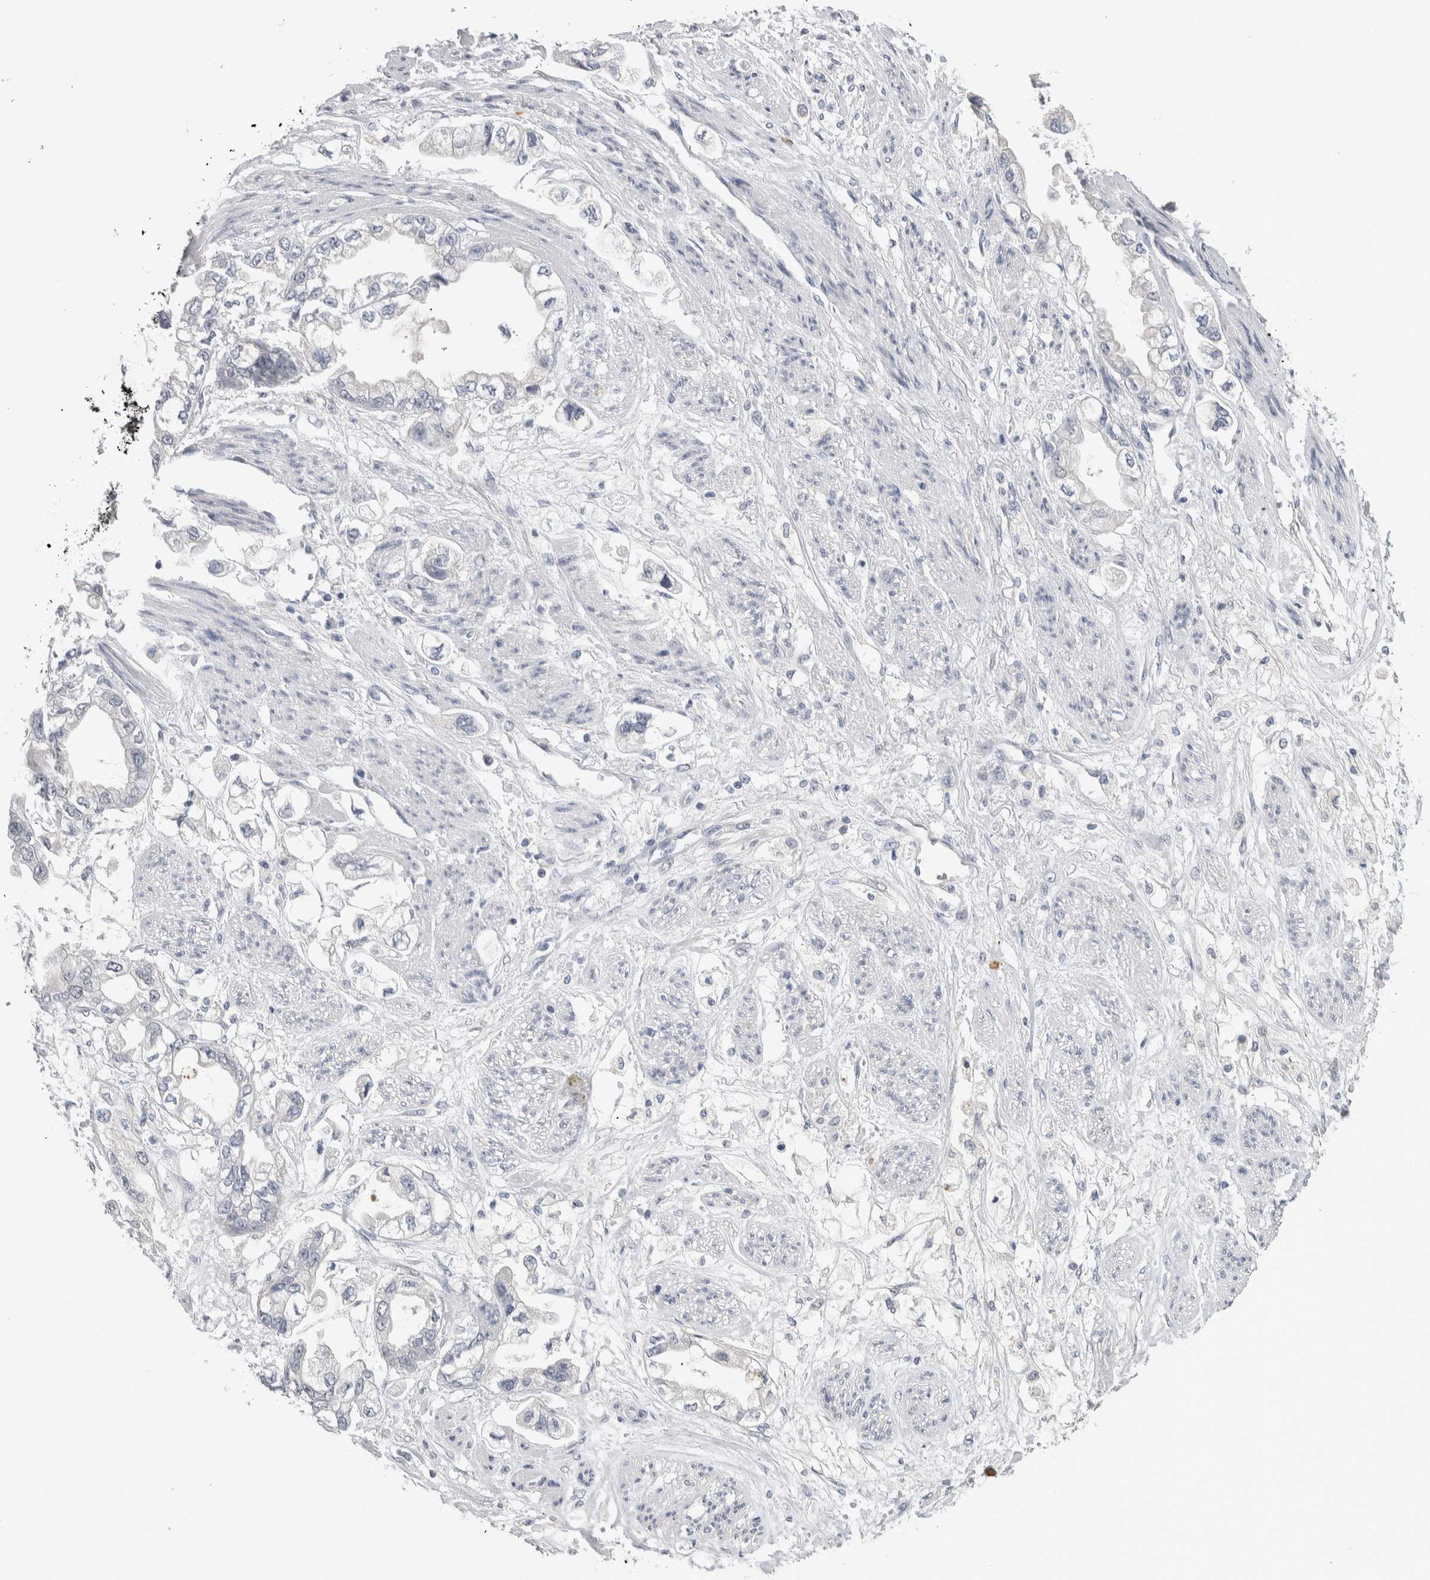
{"staining": {"intensity": "negative", "quantity": "none", "location": "none"}, "tissue": "stomach cancer", "cell_type": "Tumor cells", "image_type": "cancer", "snomed": [{"axis": "morphology", "description": "Adenocarcinoma, NOS"}, {"axis": "topography", "description": "Stomach"}], "caption": "Immunohistochemistry photomicrograph of neoplastic tissue: adenocarcinoma (stomach) stained with DAB shows no significant protein expression in tumor cells.", "gene": "TMEM102", "patient": {"sex": "male", "age": 62}}